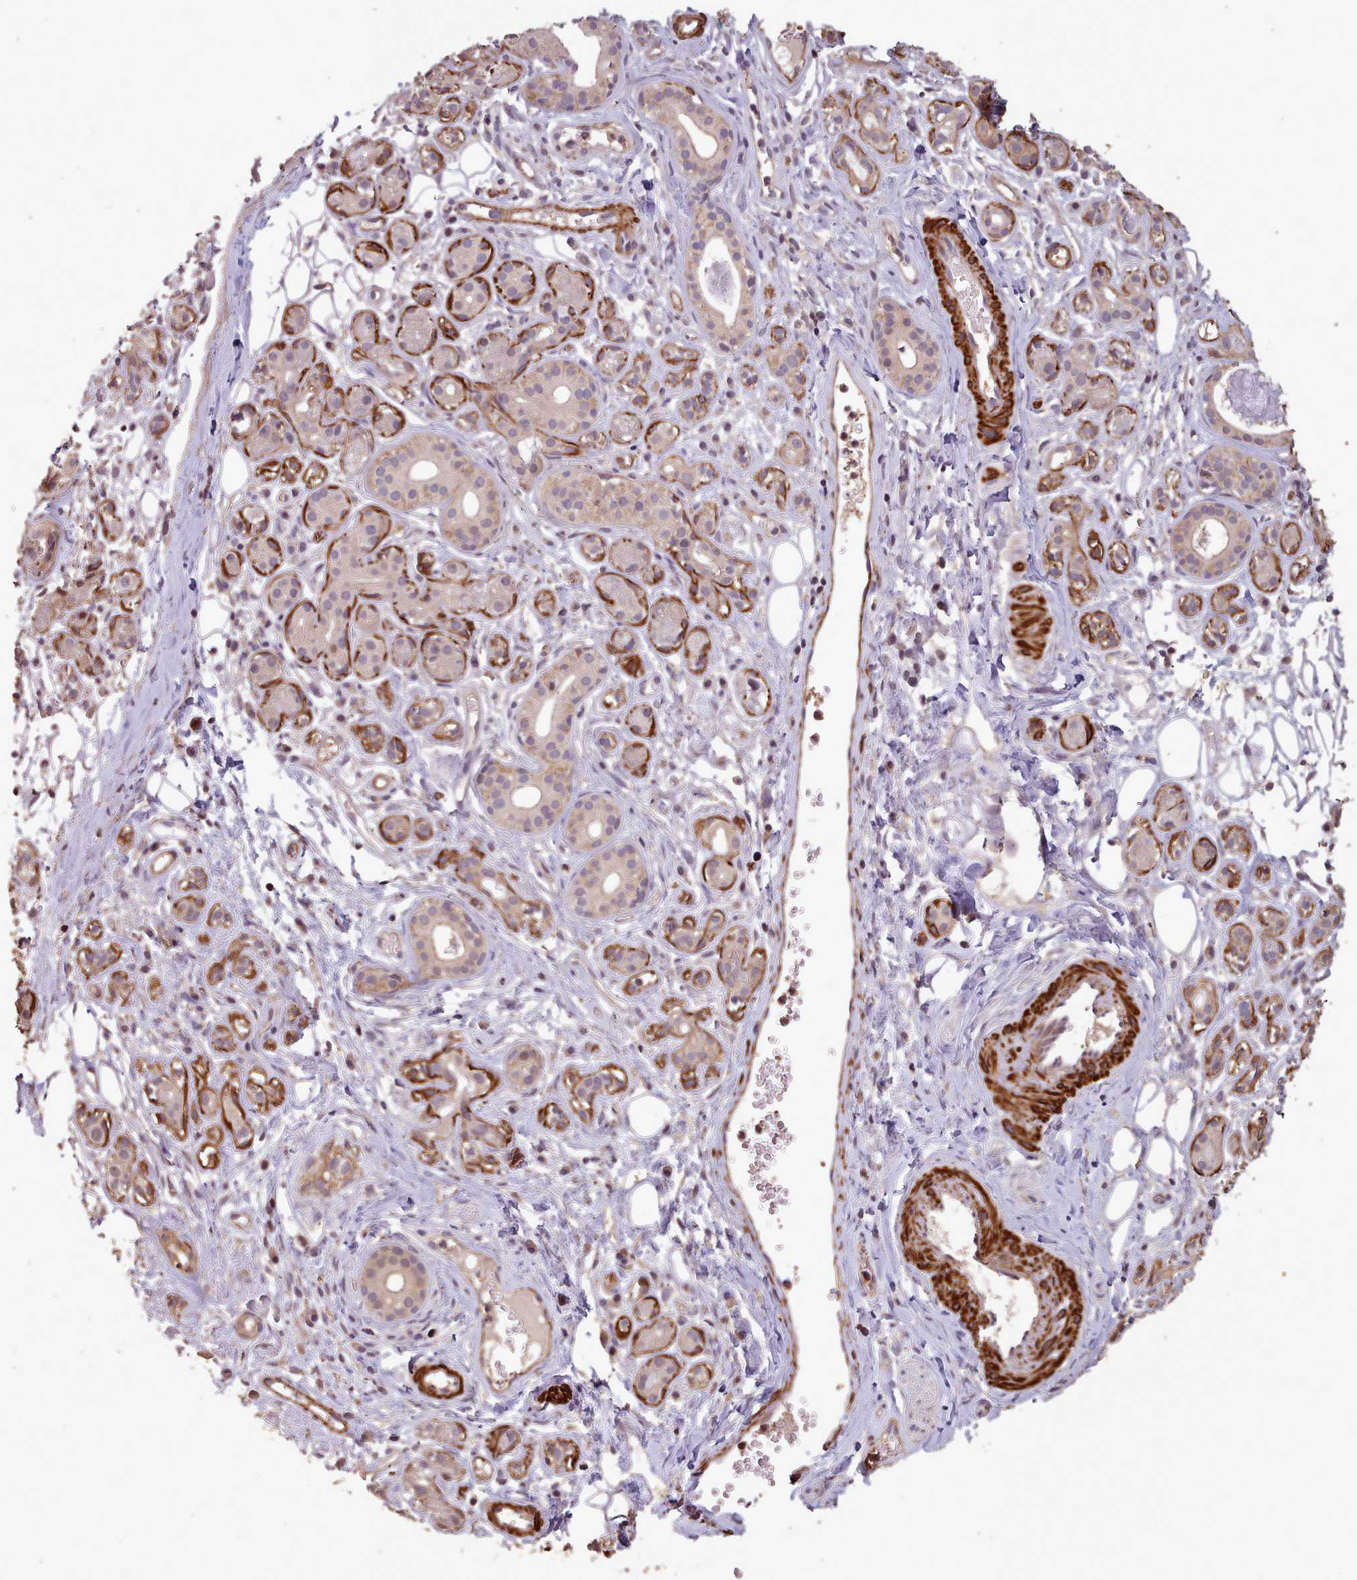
{"staining": {"intensity": "strong", "quantity": "<25%", "location": "cytoplasmic/membranous"}, "tissue": "salivary gland", "cell_type": "Glandular cells", "image_type": "normal", "snomed": [{"axis": "morphology", "description": "Normal tissue, NOS"}, {"axis": "topography", "description": "Salivary gland"}], "caption": "Unremarkable salivary gland displays strong cytoplasmic/membranous staining in about <25% of glandular cells.", "gene": "NLRC4", "patient": {"sex": "male", "age": 54}}